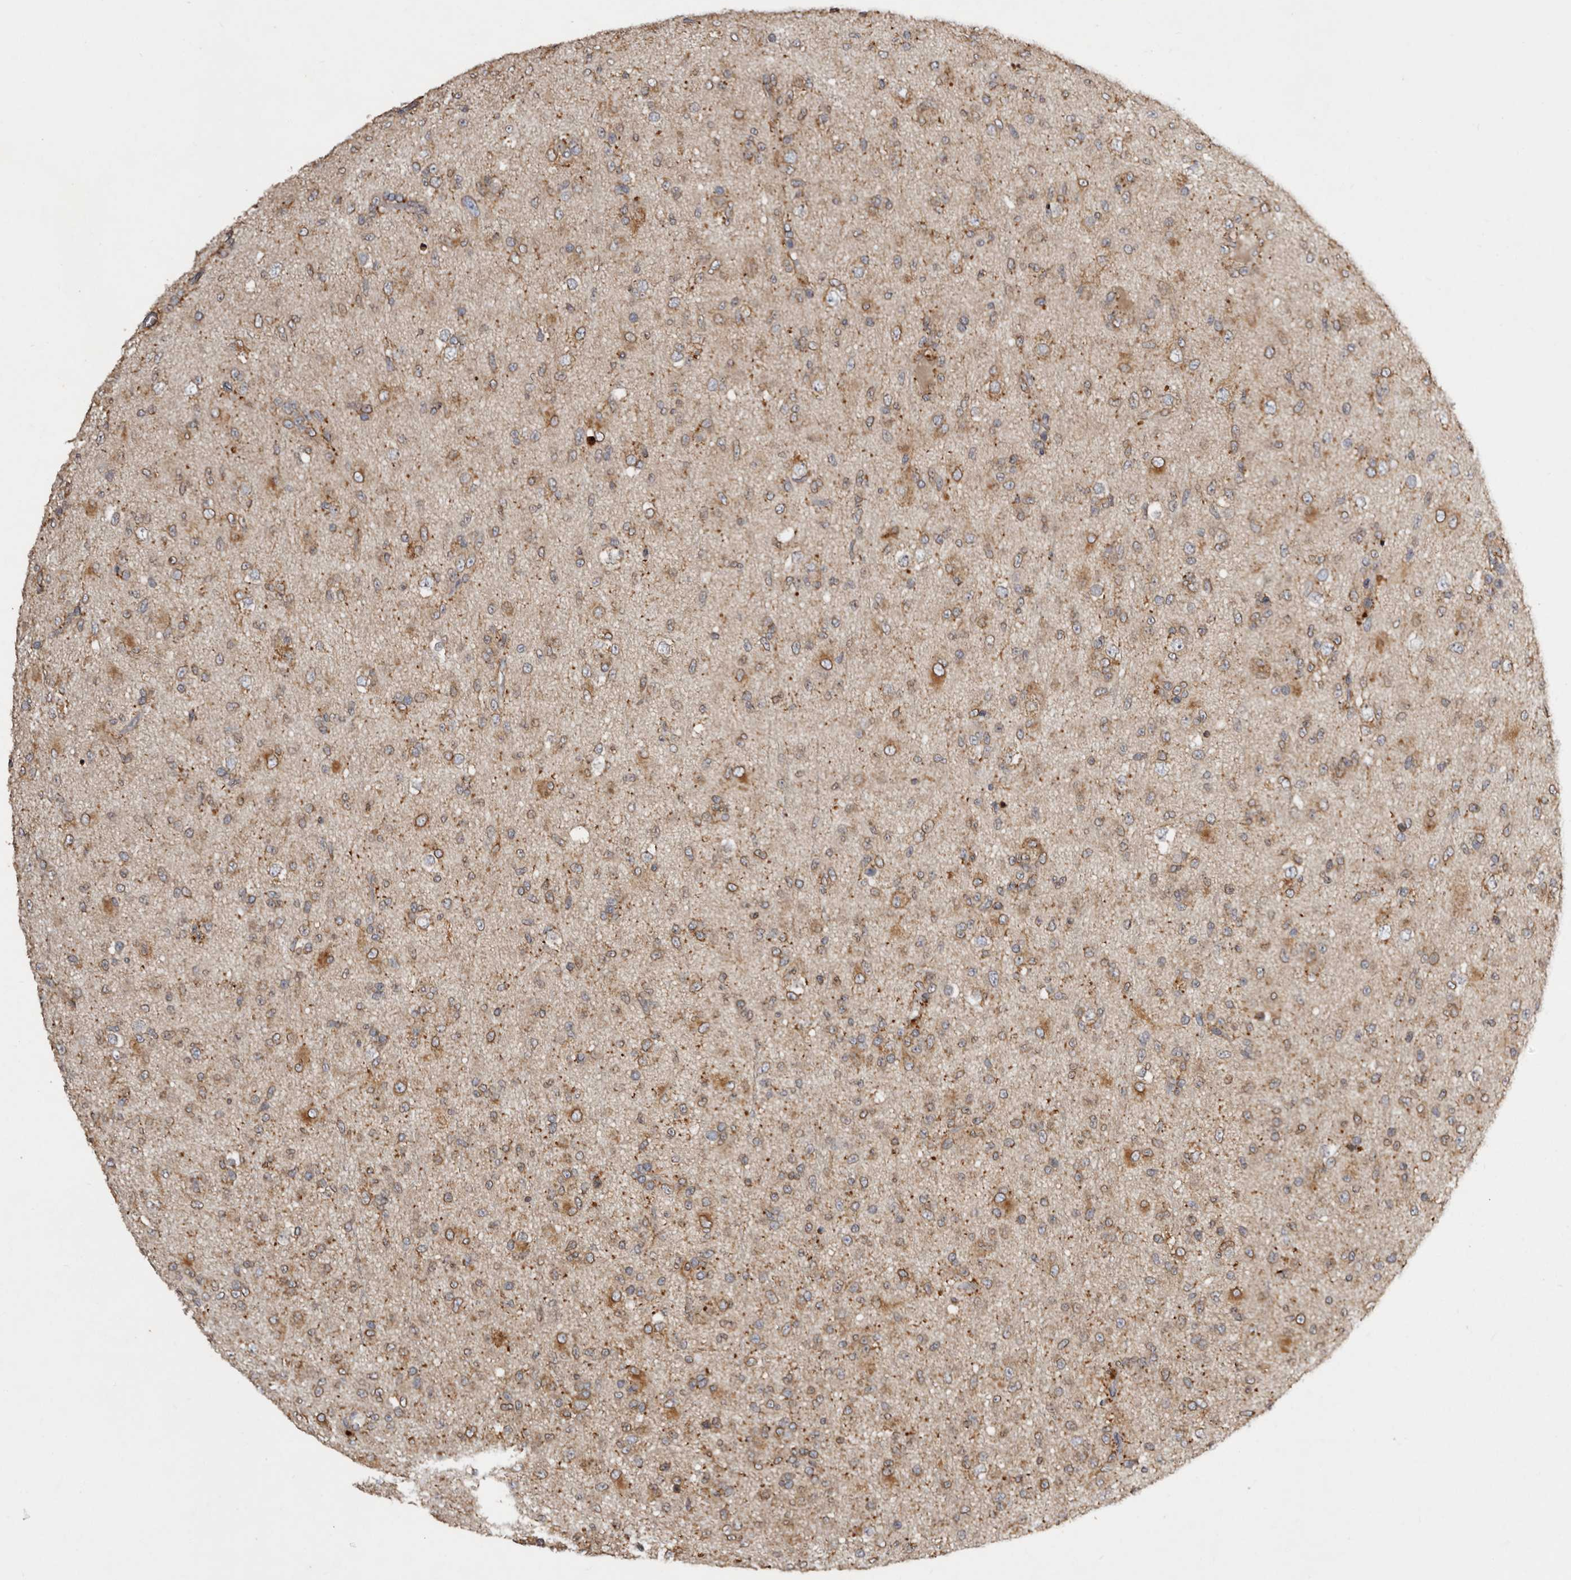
{"staining": {"intensity": "moderate", "quantity": "<25%", "location": "cytoplasmic/membranous"}, "tissue": "glioma", "cell_type": "Tumor cells", "image_type": "cancer", "snomed": [{"axis": "morphology", "description": "Glioma, malignant, Low grade"}, {"axis": "topography", "description": "Brain"}], "caption": "Glioma stained with immunohistochemistry (IHC) exhibits moderate cytoplasmic/membranous staining in approximately <25% of tumor cells. (DAB (3,3'-diaminobenzidine) IHC with brightfield microscopy, high magnification).", "gene": "INKA2", "patient": {"sex": "male", "age": 65}}